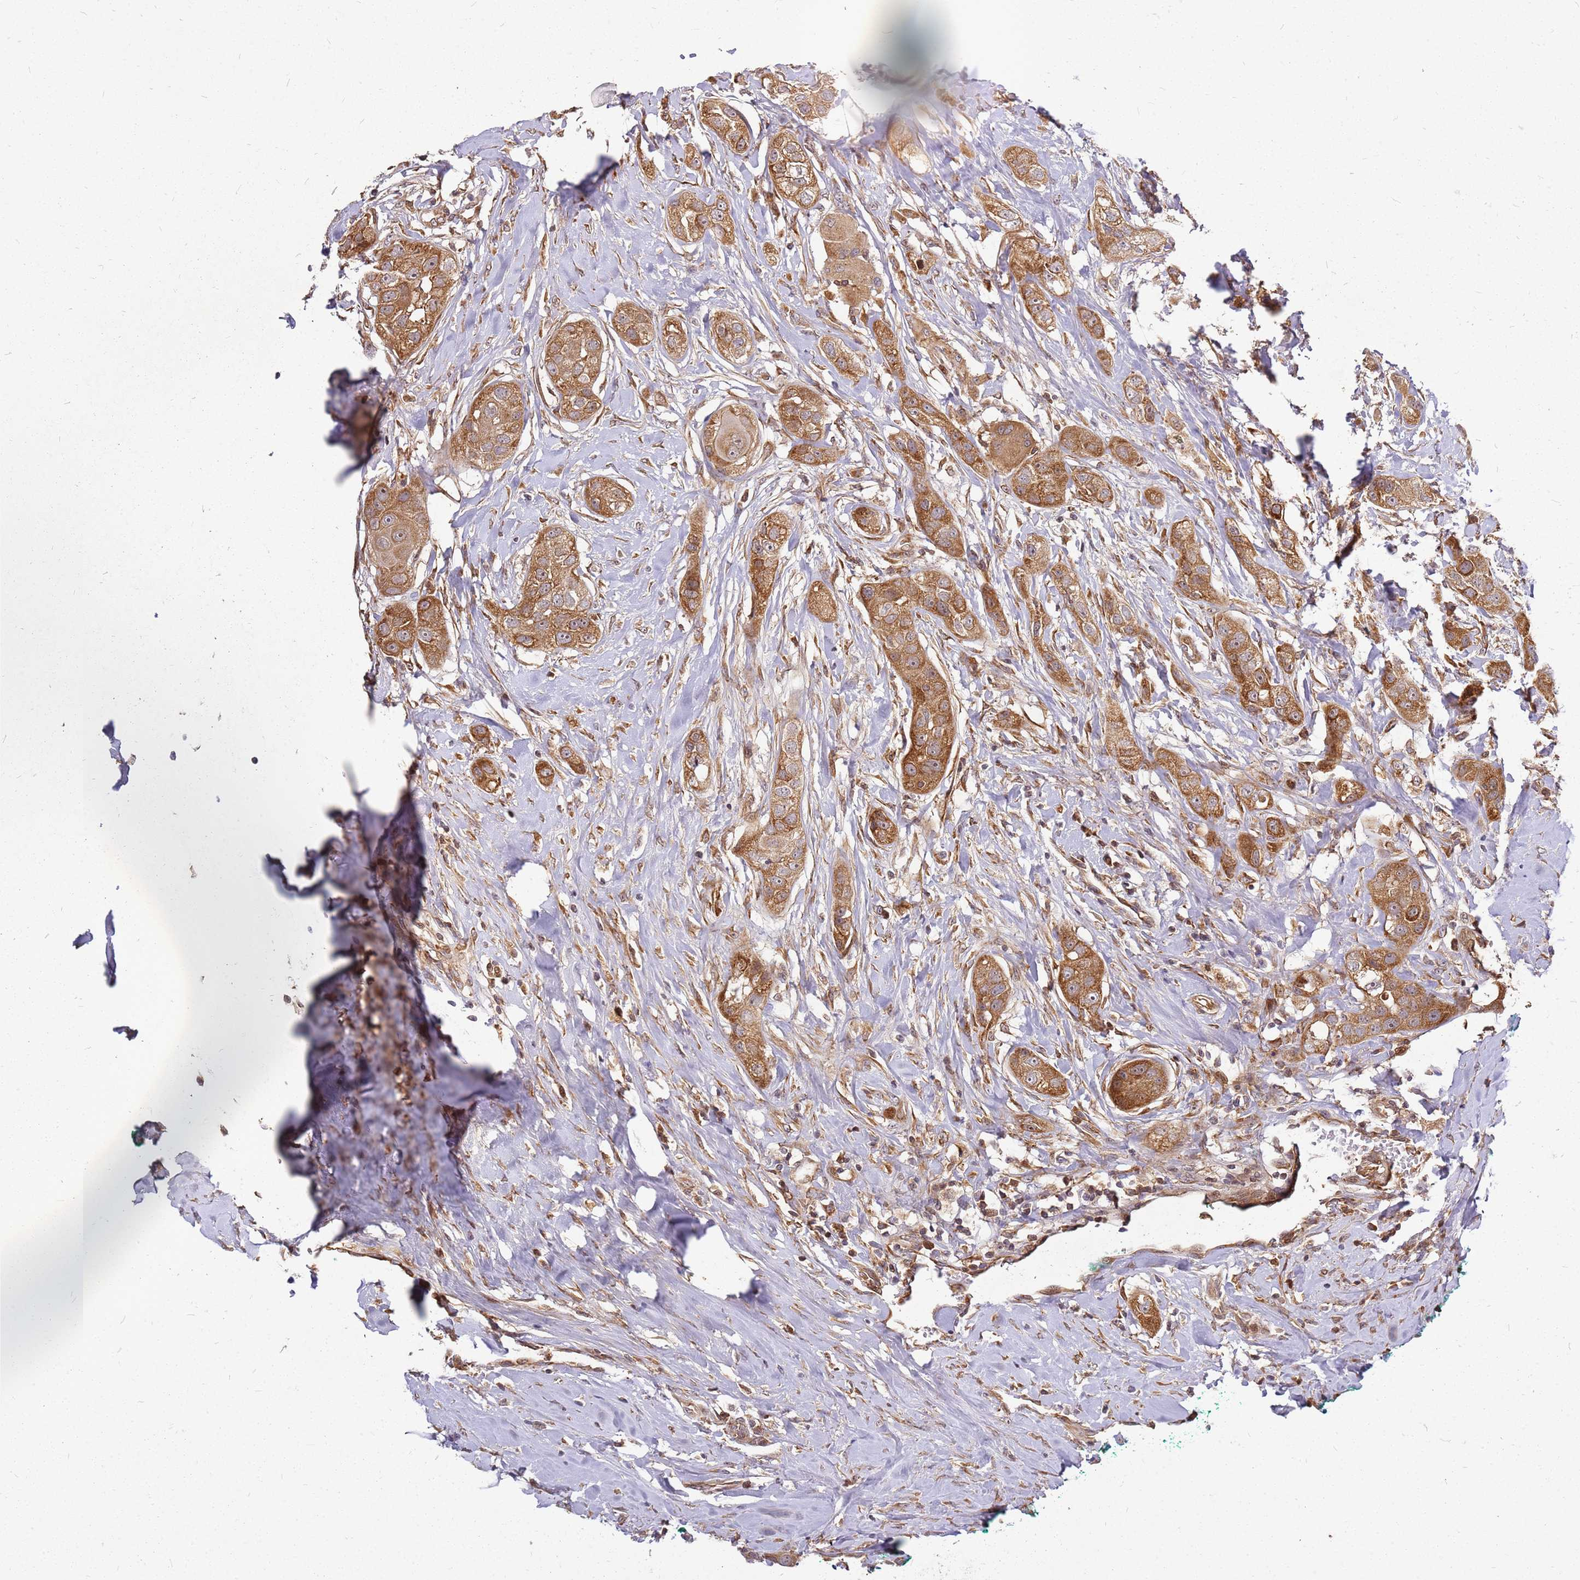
{"staining": {"intensity": "moderate", "quantity": ">75%", "location": "cytoplasmic/membranous"}, "tissue": "head and neck cancer", "cell_type": "Tumor cells", "image_type": "cancer", "snomed": [{"axis": "morphology", "description": "Normal tissue, NOS"}, {"axis": "morphology", "description": "Squamous cell carcinoma, NOS"}, {"axis": "topography", "description": "Skeletal muscle"}, {"axis": "topography", "description": "Head-Neck"}], "caption": "Brown immunohistochemical staining in head and neck cancer exhibits moderate cytoplasmic/membranous positivity in about >75% of tumor cells. Using DAB (brown) and hematoxylin (blue) stains, captured at high magnification using brightfield microscopy.", "gene": "CCDC159", "patient": {"sex": "male", "age": 51}}